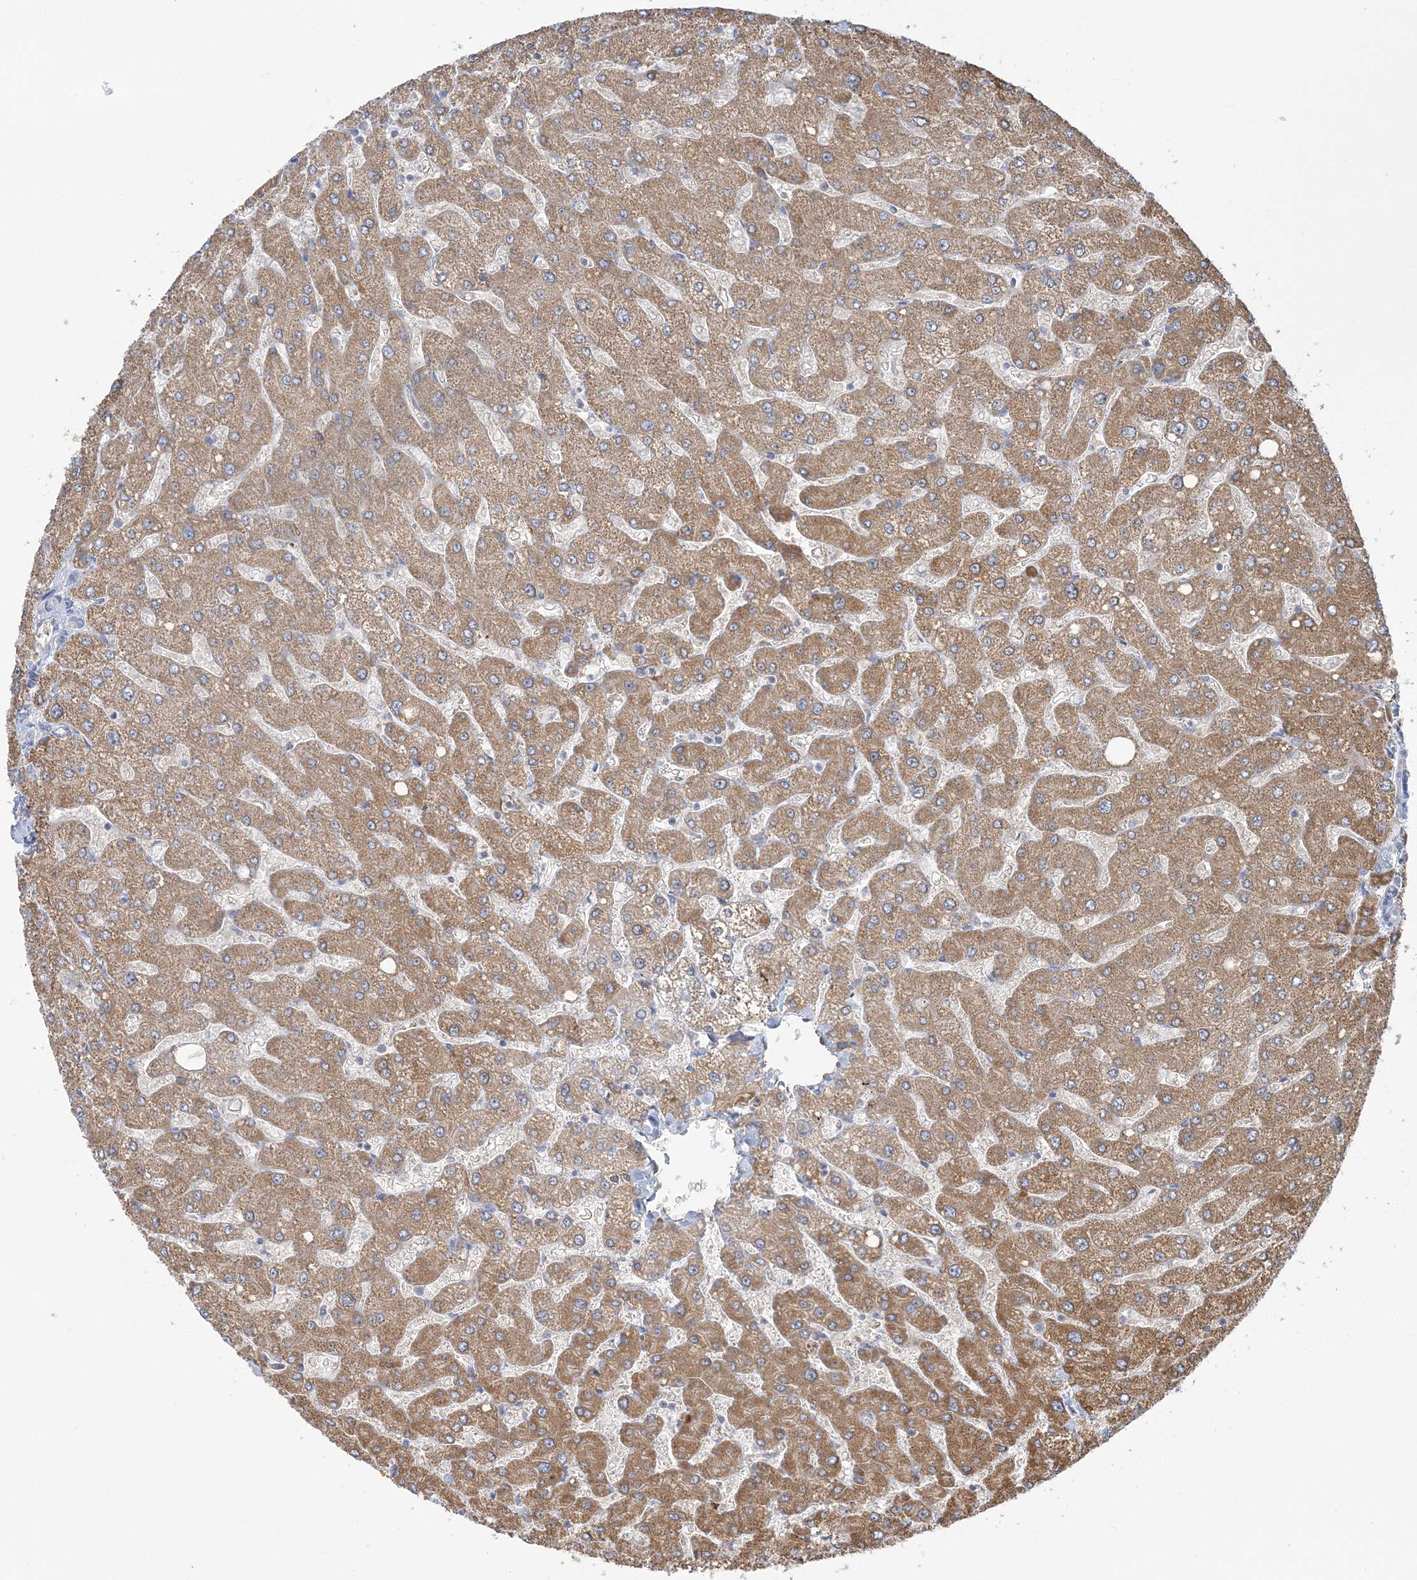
{"staining": {"intensity": "negative", "quantity": "none", "location": "none"}, "tissue": "liver", "cell_type": "Cholangiocytes", "image_type": "normal", "snomed": [{"axis": "morphology", "description": "Normal tissue, NOS"}, {"axis": "topography", "description": "Liver"}], "caption": "High power microscopy micrograph of an IHC photomicrograph of normal liver, revealing no significant positivity in cholangiocytes. Nuclei are stained in blue.", "gene": "INPP1", "patient": {"sex": "male", "age": 55}}